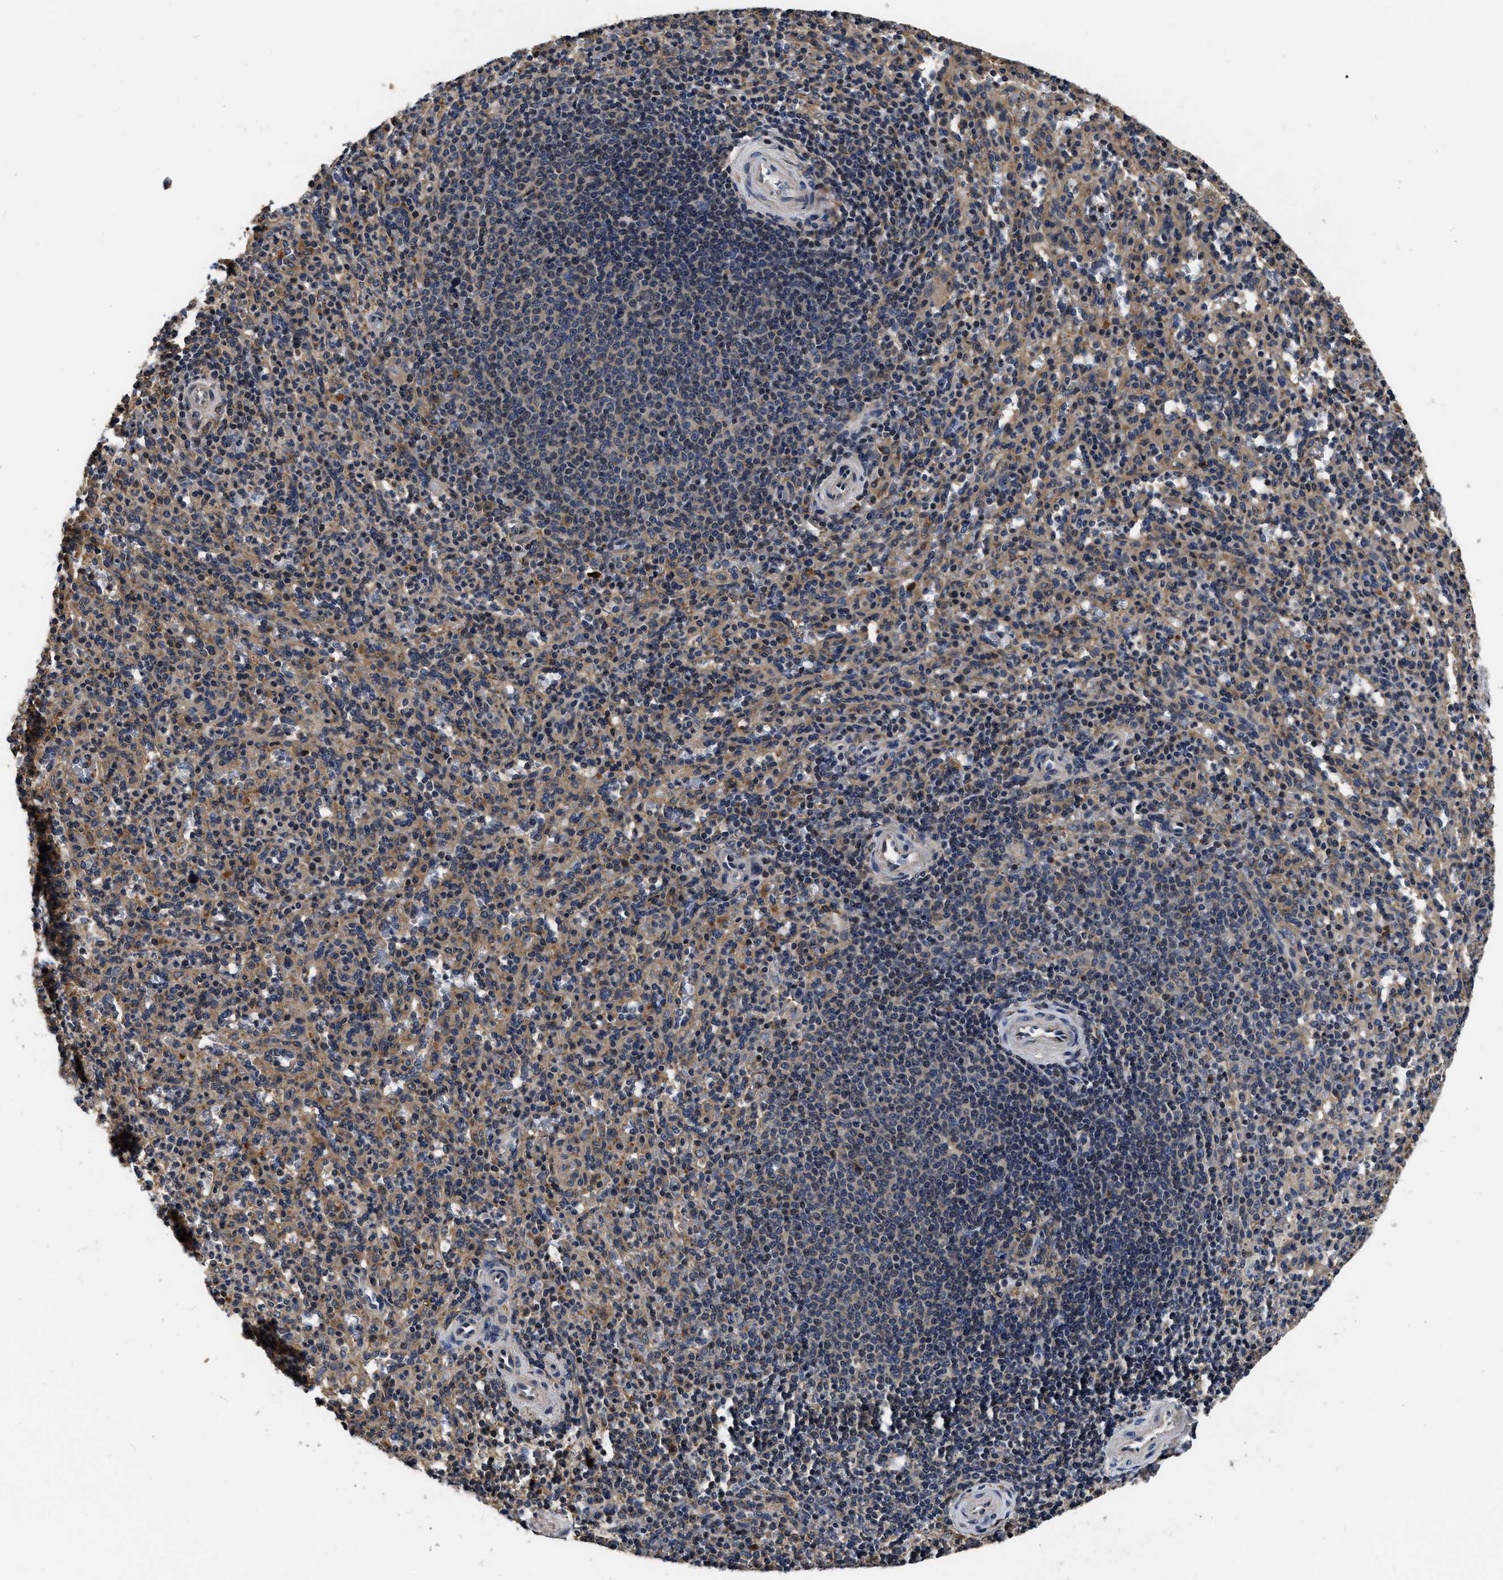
{"staining": {"intensity": "moderate", "quantity": "25%-75%", "location": "cytoplasmic/membranous"}, "tissue": "spleen", "cell_type": "Cells in red pulp", "image_type": "normal", "snomed": [{"axis": "morphology", "description": "Normal tissue, NOS"}, {"axis": "topography", "description": "Spleen"}], "caption": "Immunohistochemical staining of benign human spleen displays 25%-75% levels of moderate cytoplasmic/membranous protein staining in approximately 25%-75% of cells in red pulp.", "gene": "ABCG8", "patient": {"sex": "male", "age": 36}}